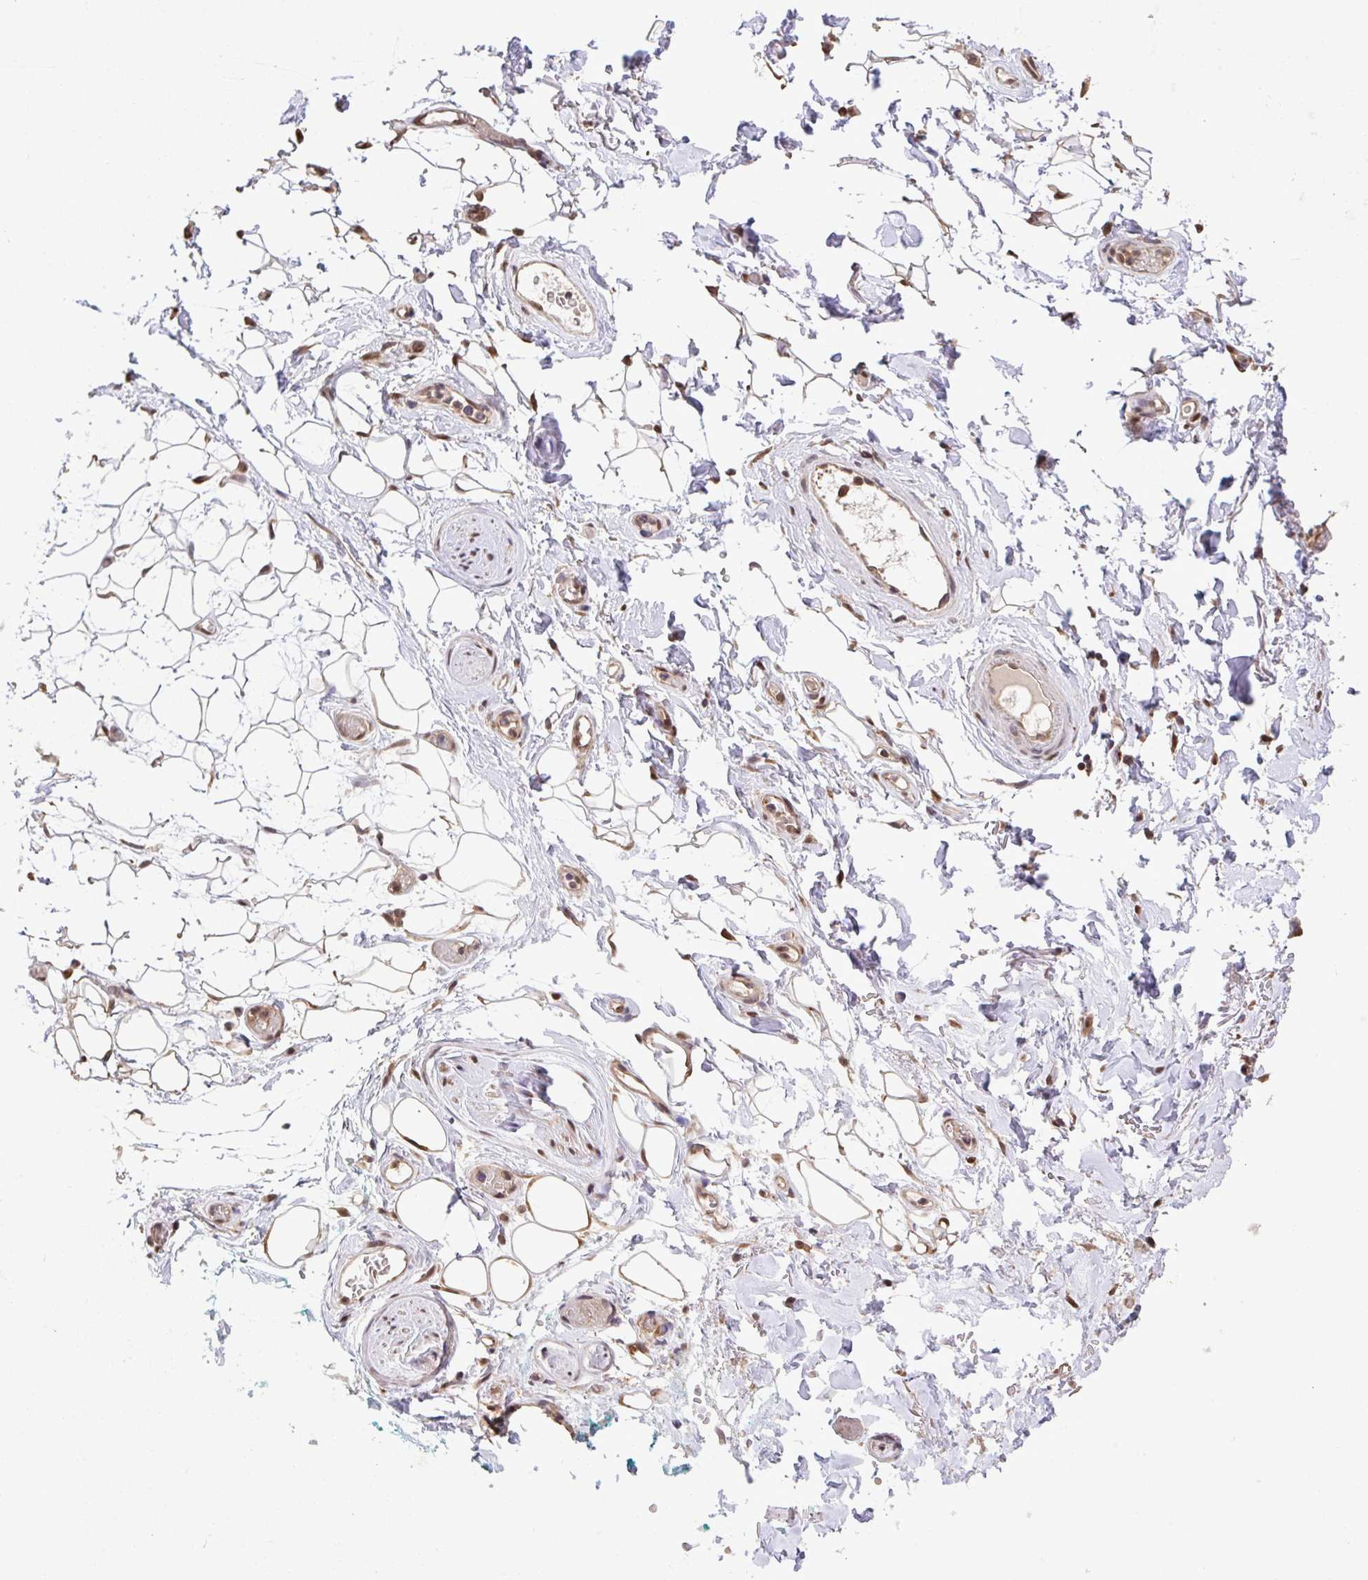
{"staining": {"intensity": "moderate", "quantity": ">75%", "location": "cytoplasmic/membranous,nuclear"}, "tissue": "adipose tissue", "cell_type": "Adipocytes", "image_type": "normal", "snomed": [{"axis": "morphology", "description": "Normal tissue, NOS"}, {"axis": "topography", "description": "Anal"}, {"axis": "topography", "description": "Peripheral nerve tissue"}], "caption": "IHC (DAB (3,3'-diaminobenzidine)) staining of benign human adipose tissue displays moderate cytoplasmic/membranous,nuclear protein positivity in approximately >75% of adipocytes. (DAB IHC, brown staining for protein, blue staining for nuclei).", "gene": "C12orf57", "patient": {"sex": "male", "age": 78}}